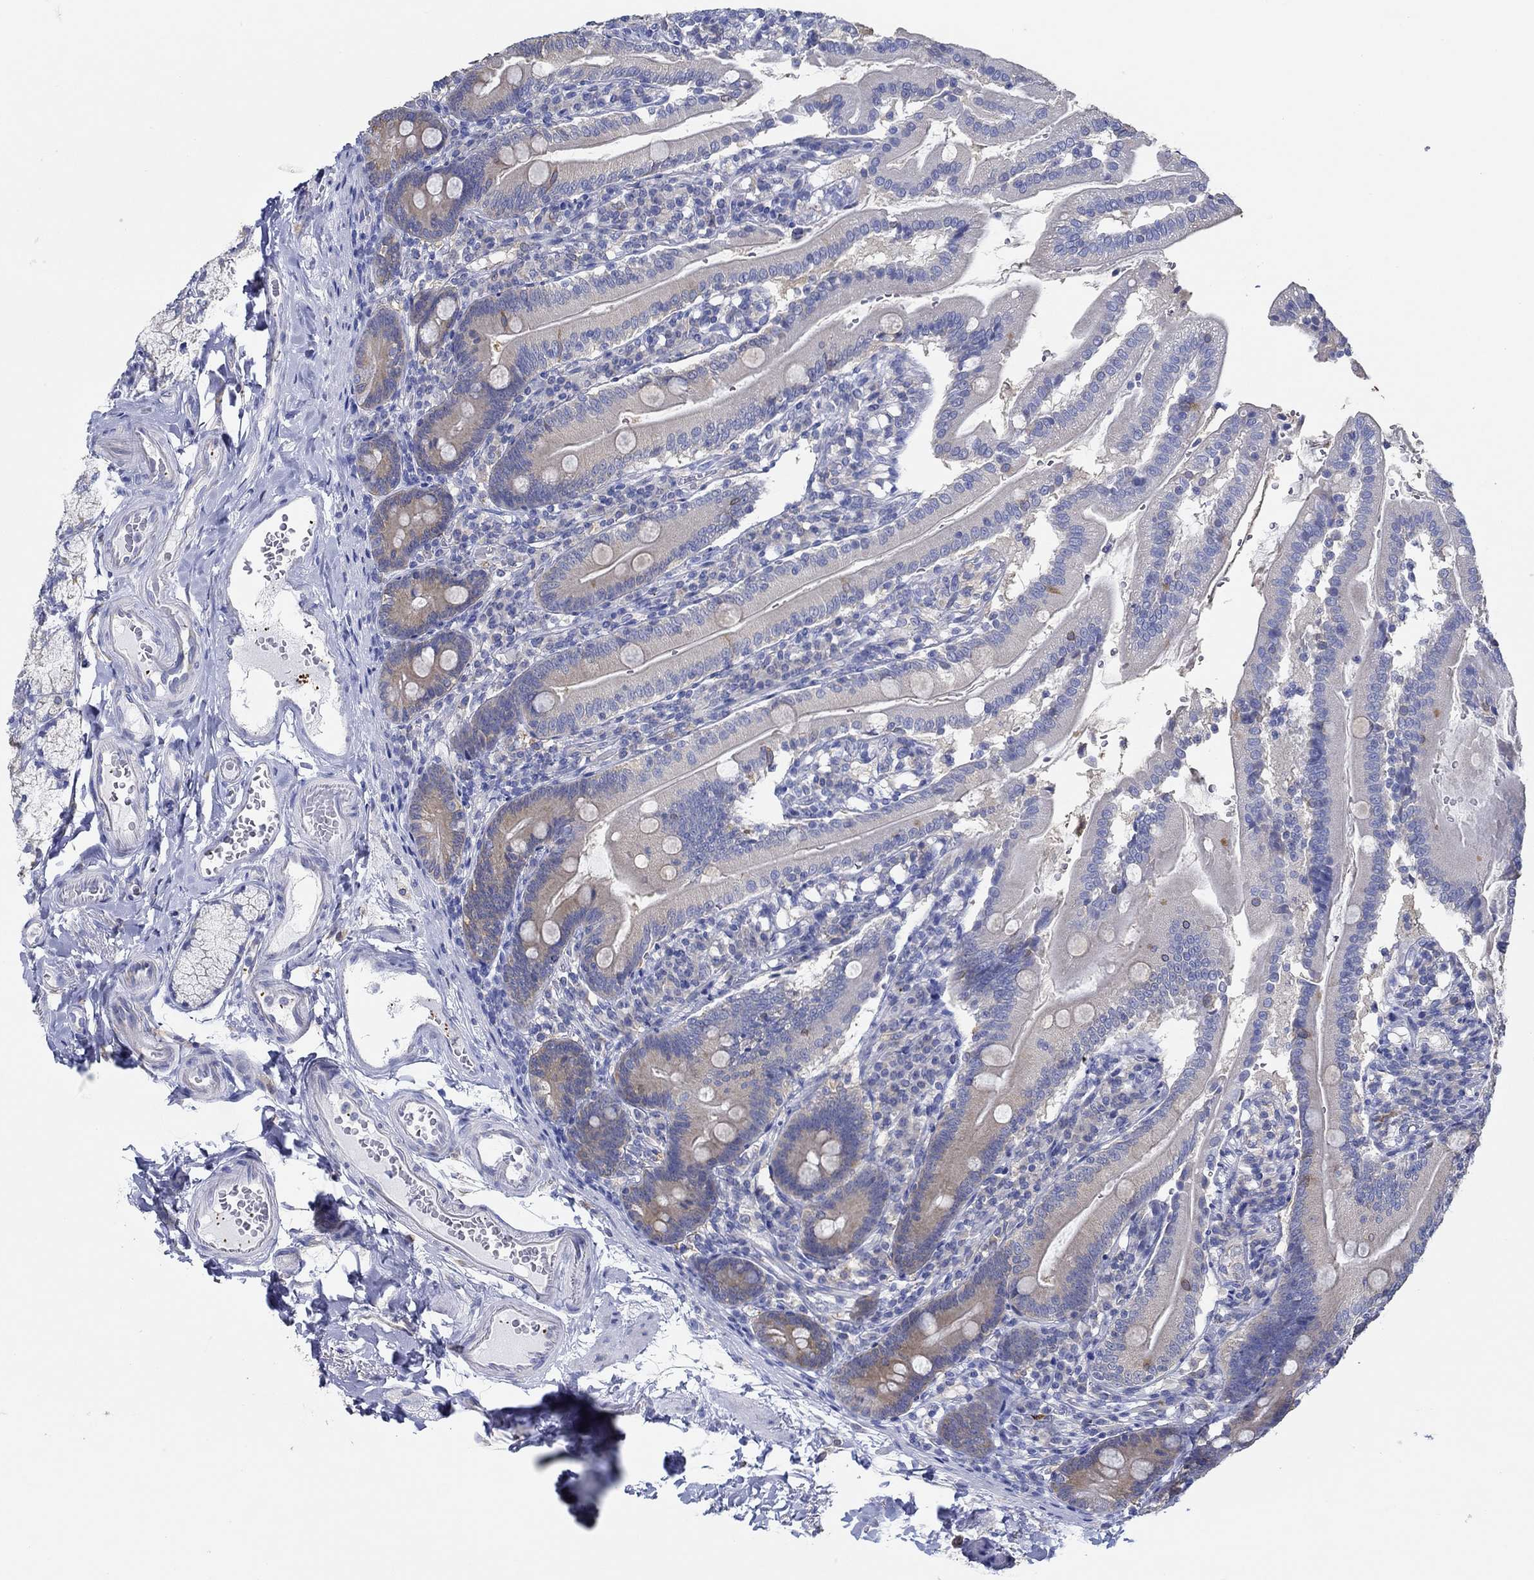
{"staining": {"intensity": "moderate", "quantity": "<25%", "location": "cytoplasmic/membranous"}, "tissue": "duodenum", "cell_type": "Glandular cells", "image_type": "normal", "snomed": [{"axis": "morphology", "description": "Normal tissue, NOS"}, {"axis": "topography", "description": "Duodenum"}], "caption": "DAB (3,3'-diaminobenzidine) immunohistochemical staining of normal duodenum displays moderate cytoplasmic/membranous protein positivity in about <25% of glandular cells.", "gene": "SLC27A3", "patient": {"sex": "female", "age": 67}}